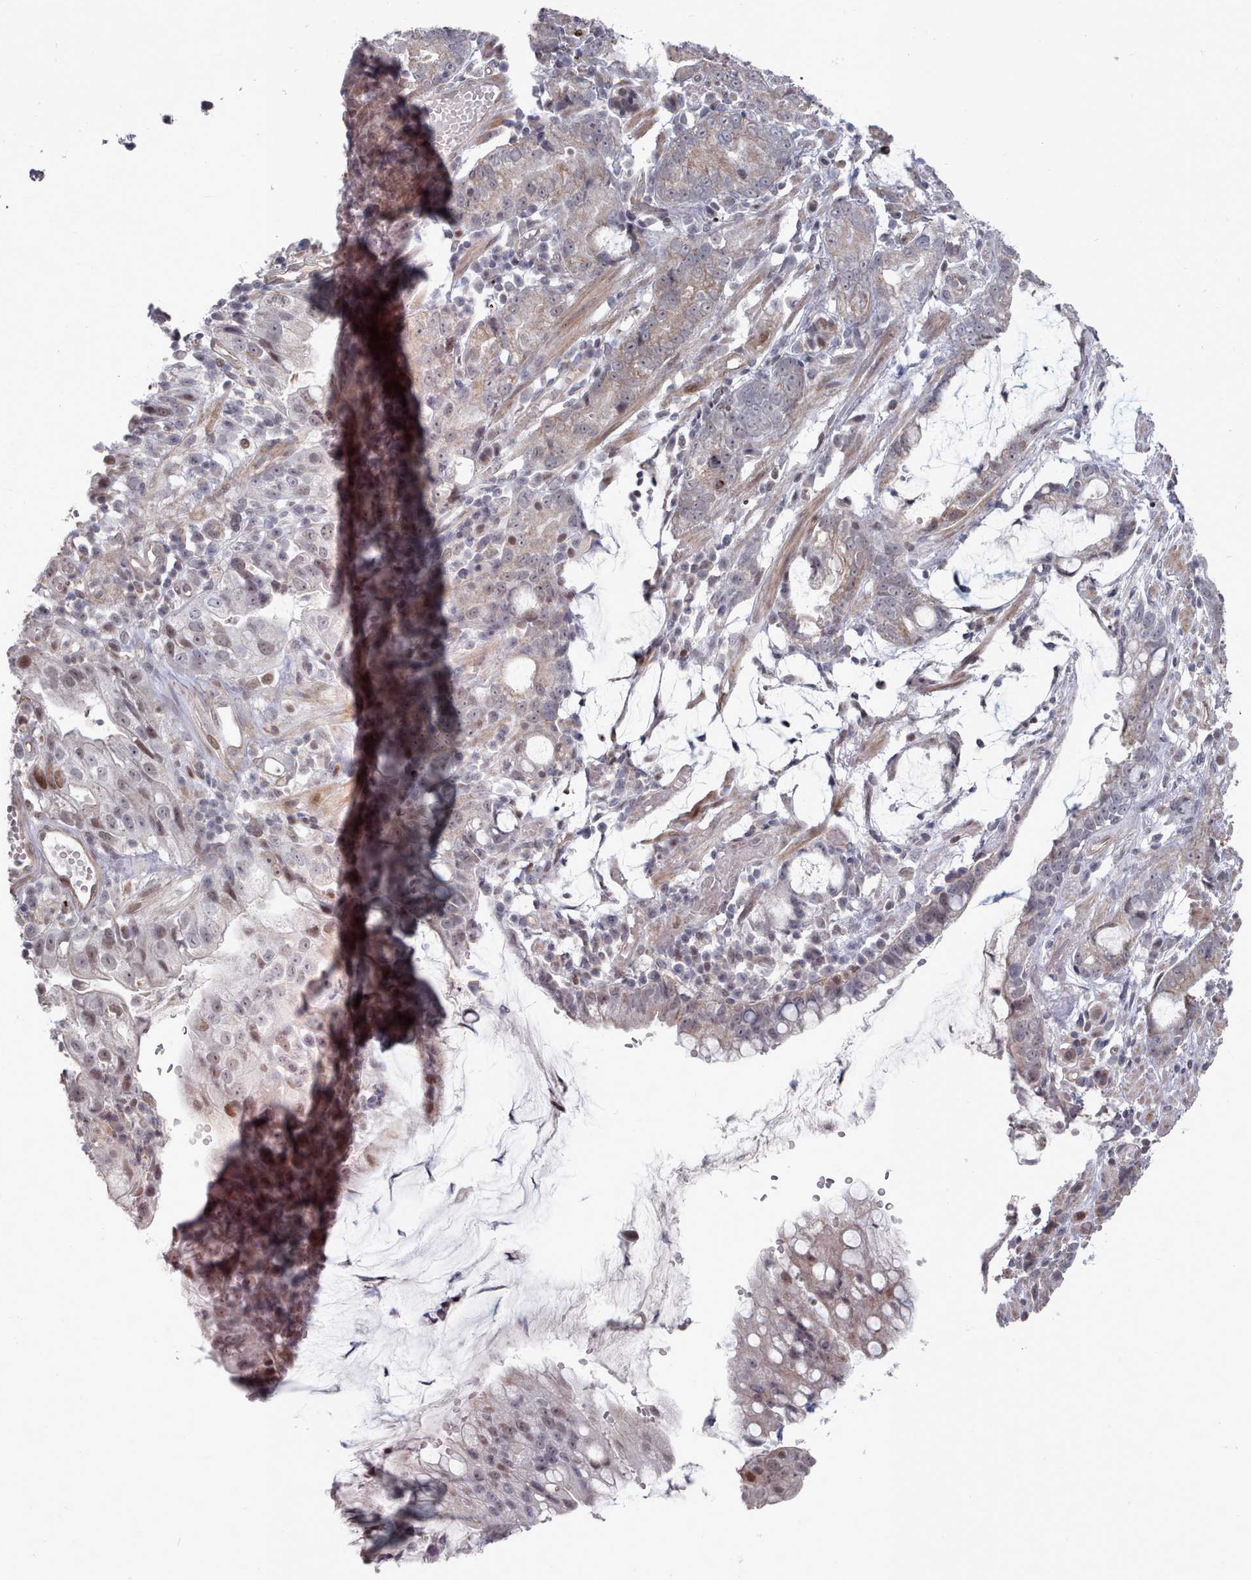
{"staining": {"intensity": "weak", "quantity": "<25%", "location": "nuclear"}, "tissue": "stomach cancer", "cell_type": "Tumor cells", "image_type": "cancer", "snomed": [{"axis": "morphology", "description": "Adenocarcinoma, NOS"}, {"axis": "topography", "description": "Stomach"}], "caption": "High magnification brightfield microscopy of adenocarcinoma (stomach) stained with DAB (brown) and counterstained with hematoxylin (blue): tumor cells show no significant positivity. (Brightfield microscopy of DAB IHC at high magnification).", "gene": "CPSF4", "patient": {"sex": "male", "age": 55}}